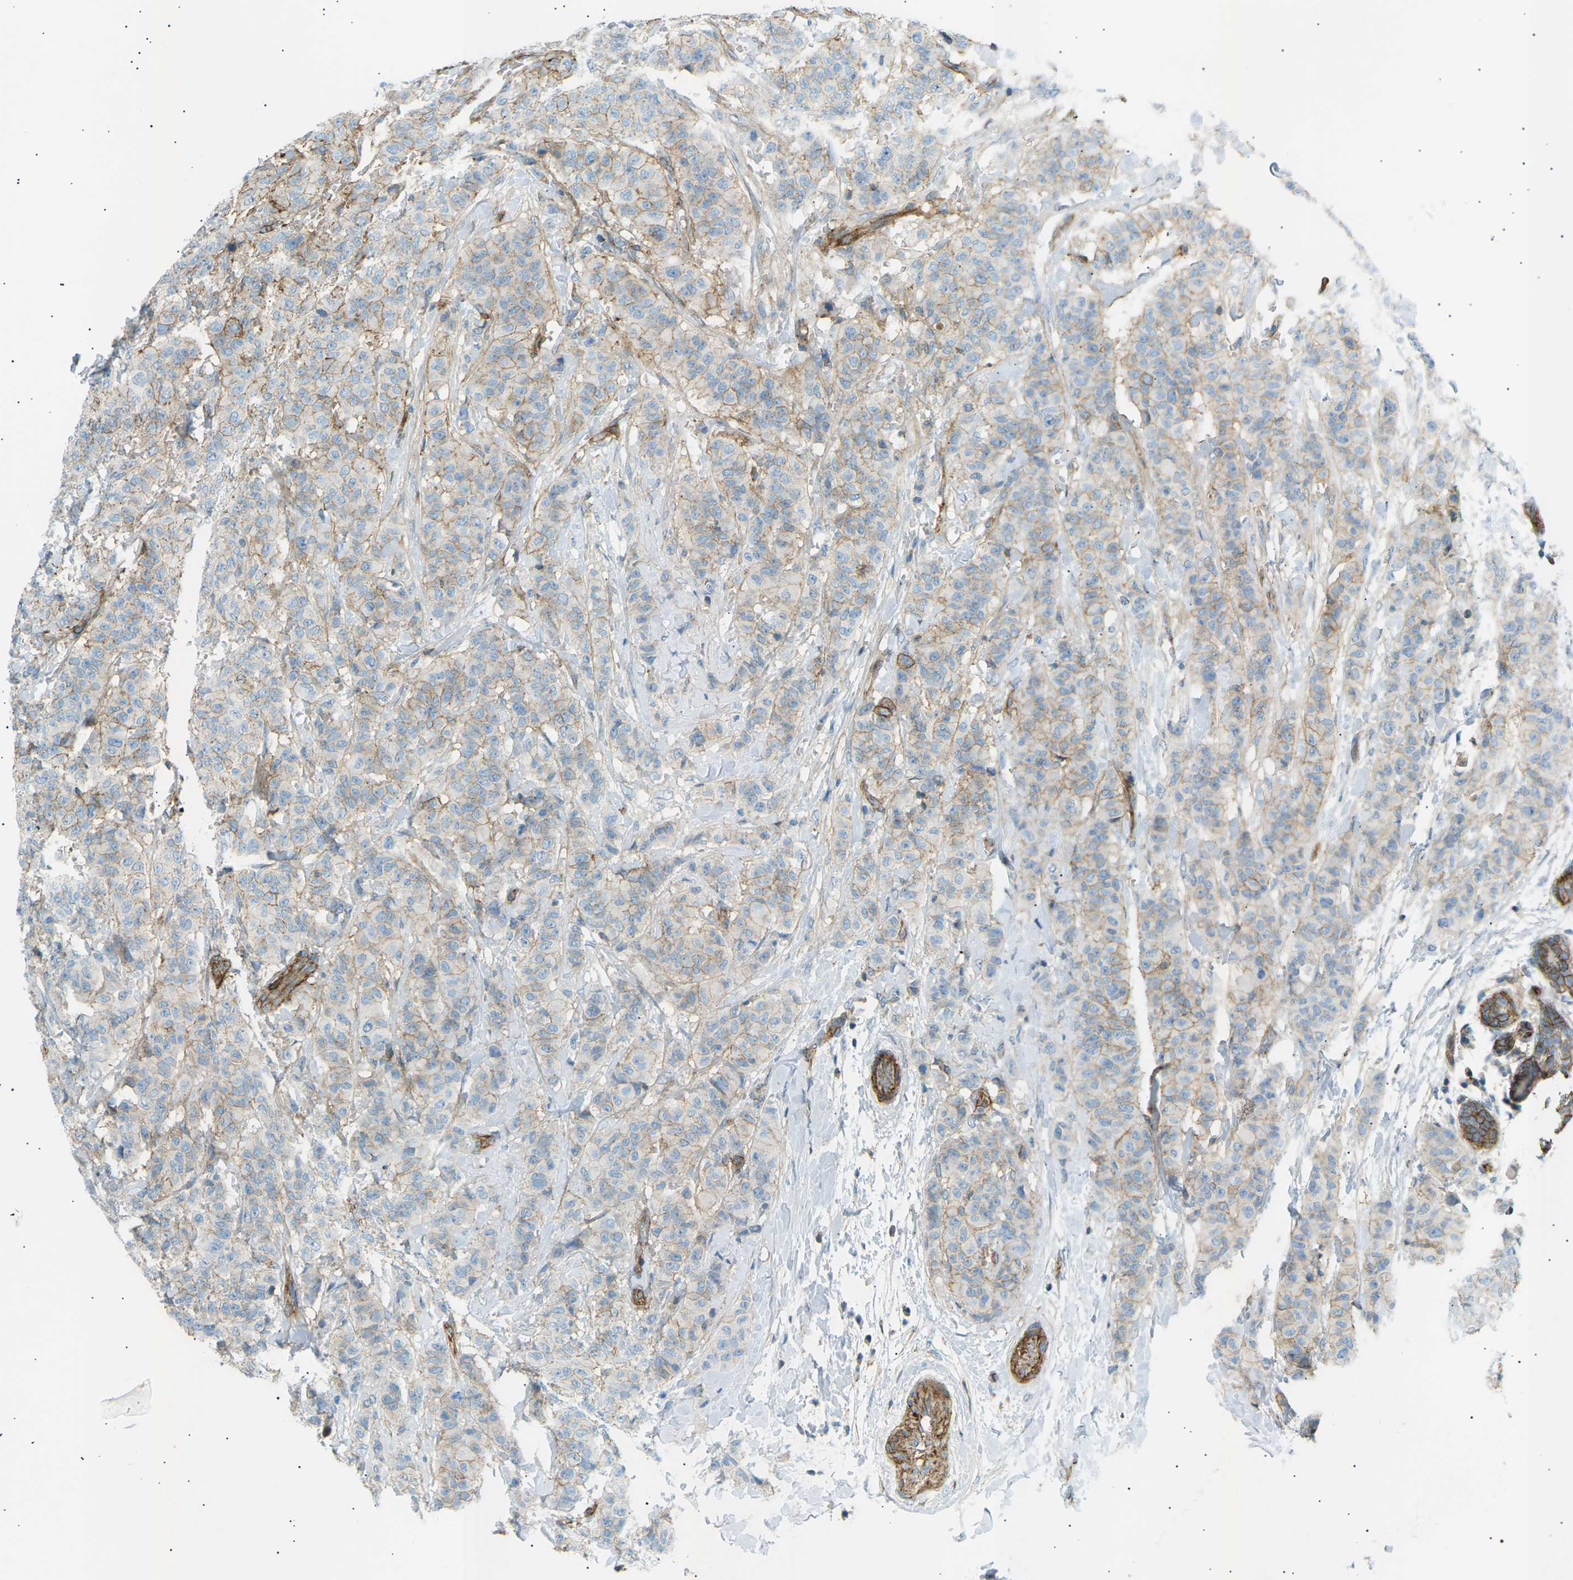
{"staining": {"intensity": "weak", "quantity": "25%-75%", "location": "cytoplasmic/membranous"}, "tissue": "breast cancer", "cell_type": "Tumor cells", "image_type": "cancer", "snomed": [{"axis": "morphology", "description": "Normal tissue, NOS"}, {"axis": "morphology", "description": "Duct carcinoma"}, {"axis": "topography", "description": "Breast"}], "caption": "Protein analysis of breast infiltrating ductal carcinoma tissue displays weak cytoplasmic/membranous staining in about 25%-75% of tumor cells.", "gene": "ATP2B4", "patient": {"sex": "female", "age": 40}}